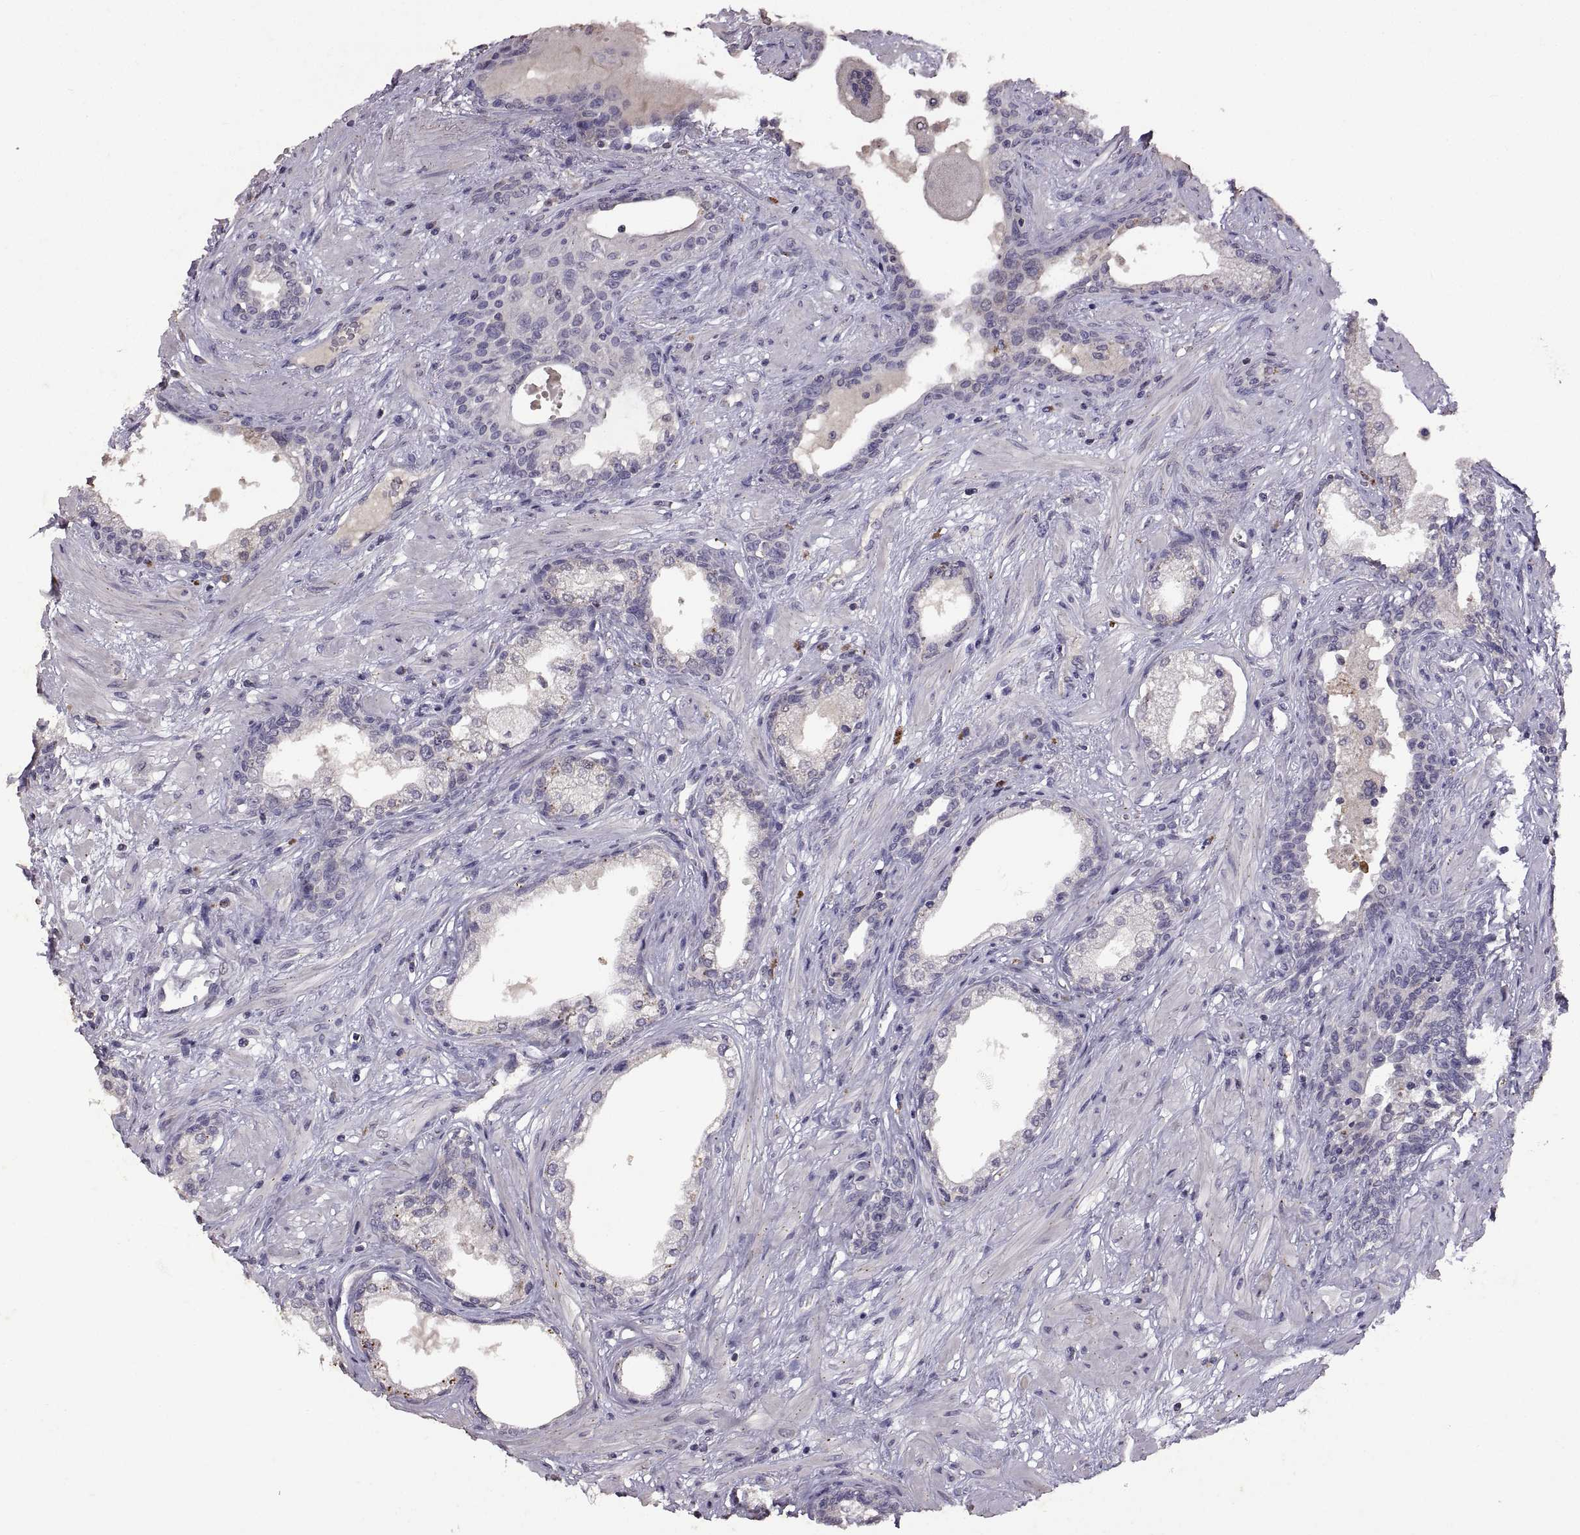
{"staining": {"intensity": "negative", "quantity": "none", "location": "none"}, "tissue": "prostate", "cell_type": "Glandular cells", "image_type": "normal", "snomed": [{"axis": "morphology", "description": "Normal tissue, NOS"}, {"axis": "topography", "description": "Prostate"}], "caption": "Glandular cells show no significant positivity in normal prostate. (Stains: DAB (3,3'-diaminobenzidine) immunohistochemistry with hematoxylin counter stain, Microscopy: brightfield microscopy at high magnification).", "gene": "DEFB136", "patient": {"sex": "male", "age": 63}}